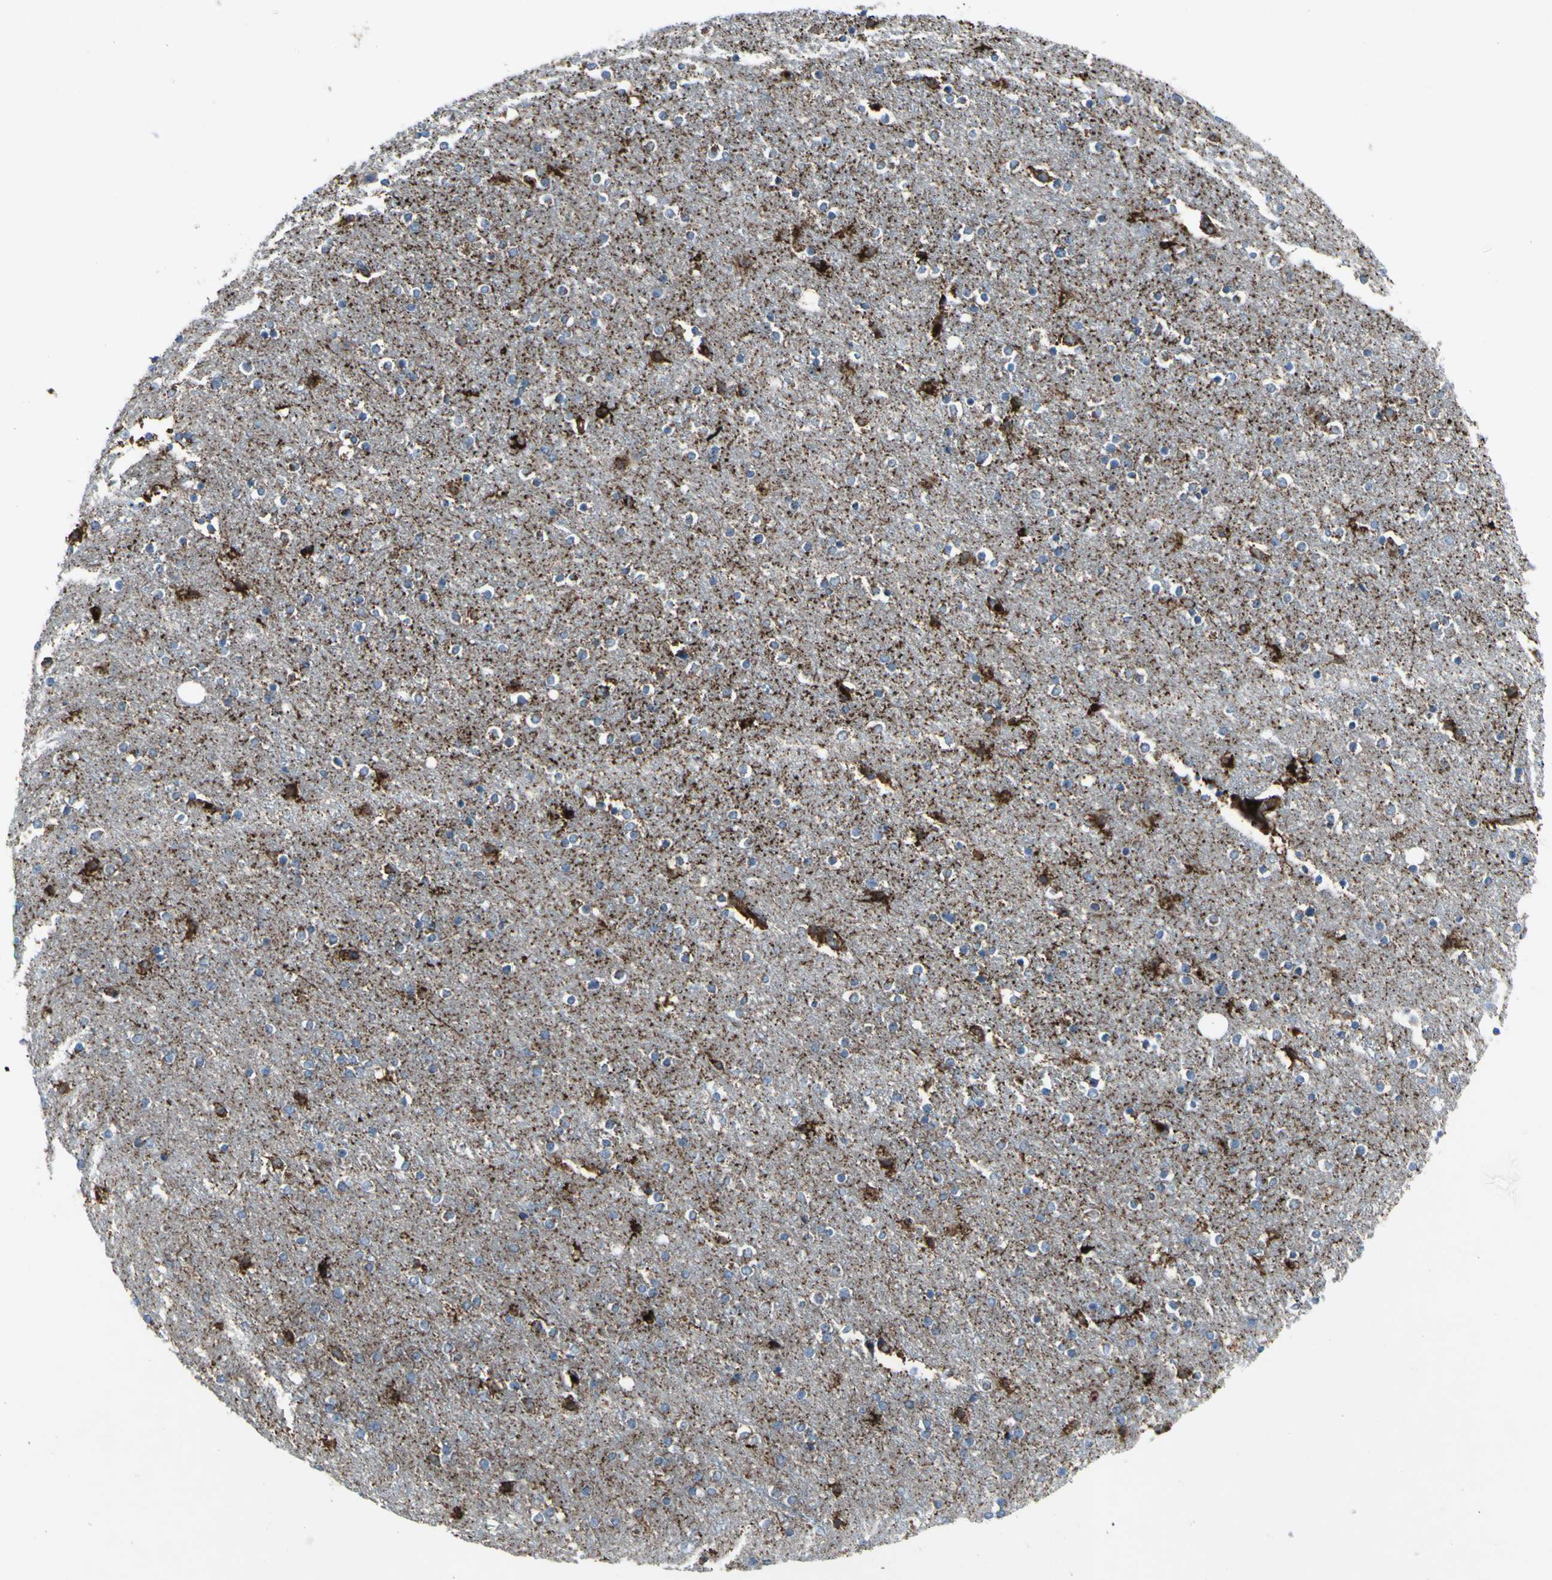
{"staining": {"intensity": "strong", "quantity": "<25%", "location": "cytoplasmic/membranous"}, "tissue": "caudate", "cell_type": "Glial cells", "image_type": "normal", "snomed": [{"axis": "morphology", "description": "Normal tissue, NOS"}, {"axis": "topography", "description": "Lateral ventricle wall"}], "caption": "Immunohistochemistry photomicrograph of normal human caudate stained for a protein (brown), which displays medium levels of strong cytoplasmic/membranous expression in about <25% of glial cells.", "gene": "EMC7", "patient": {"sex": "female", "age": 54}}